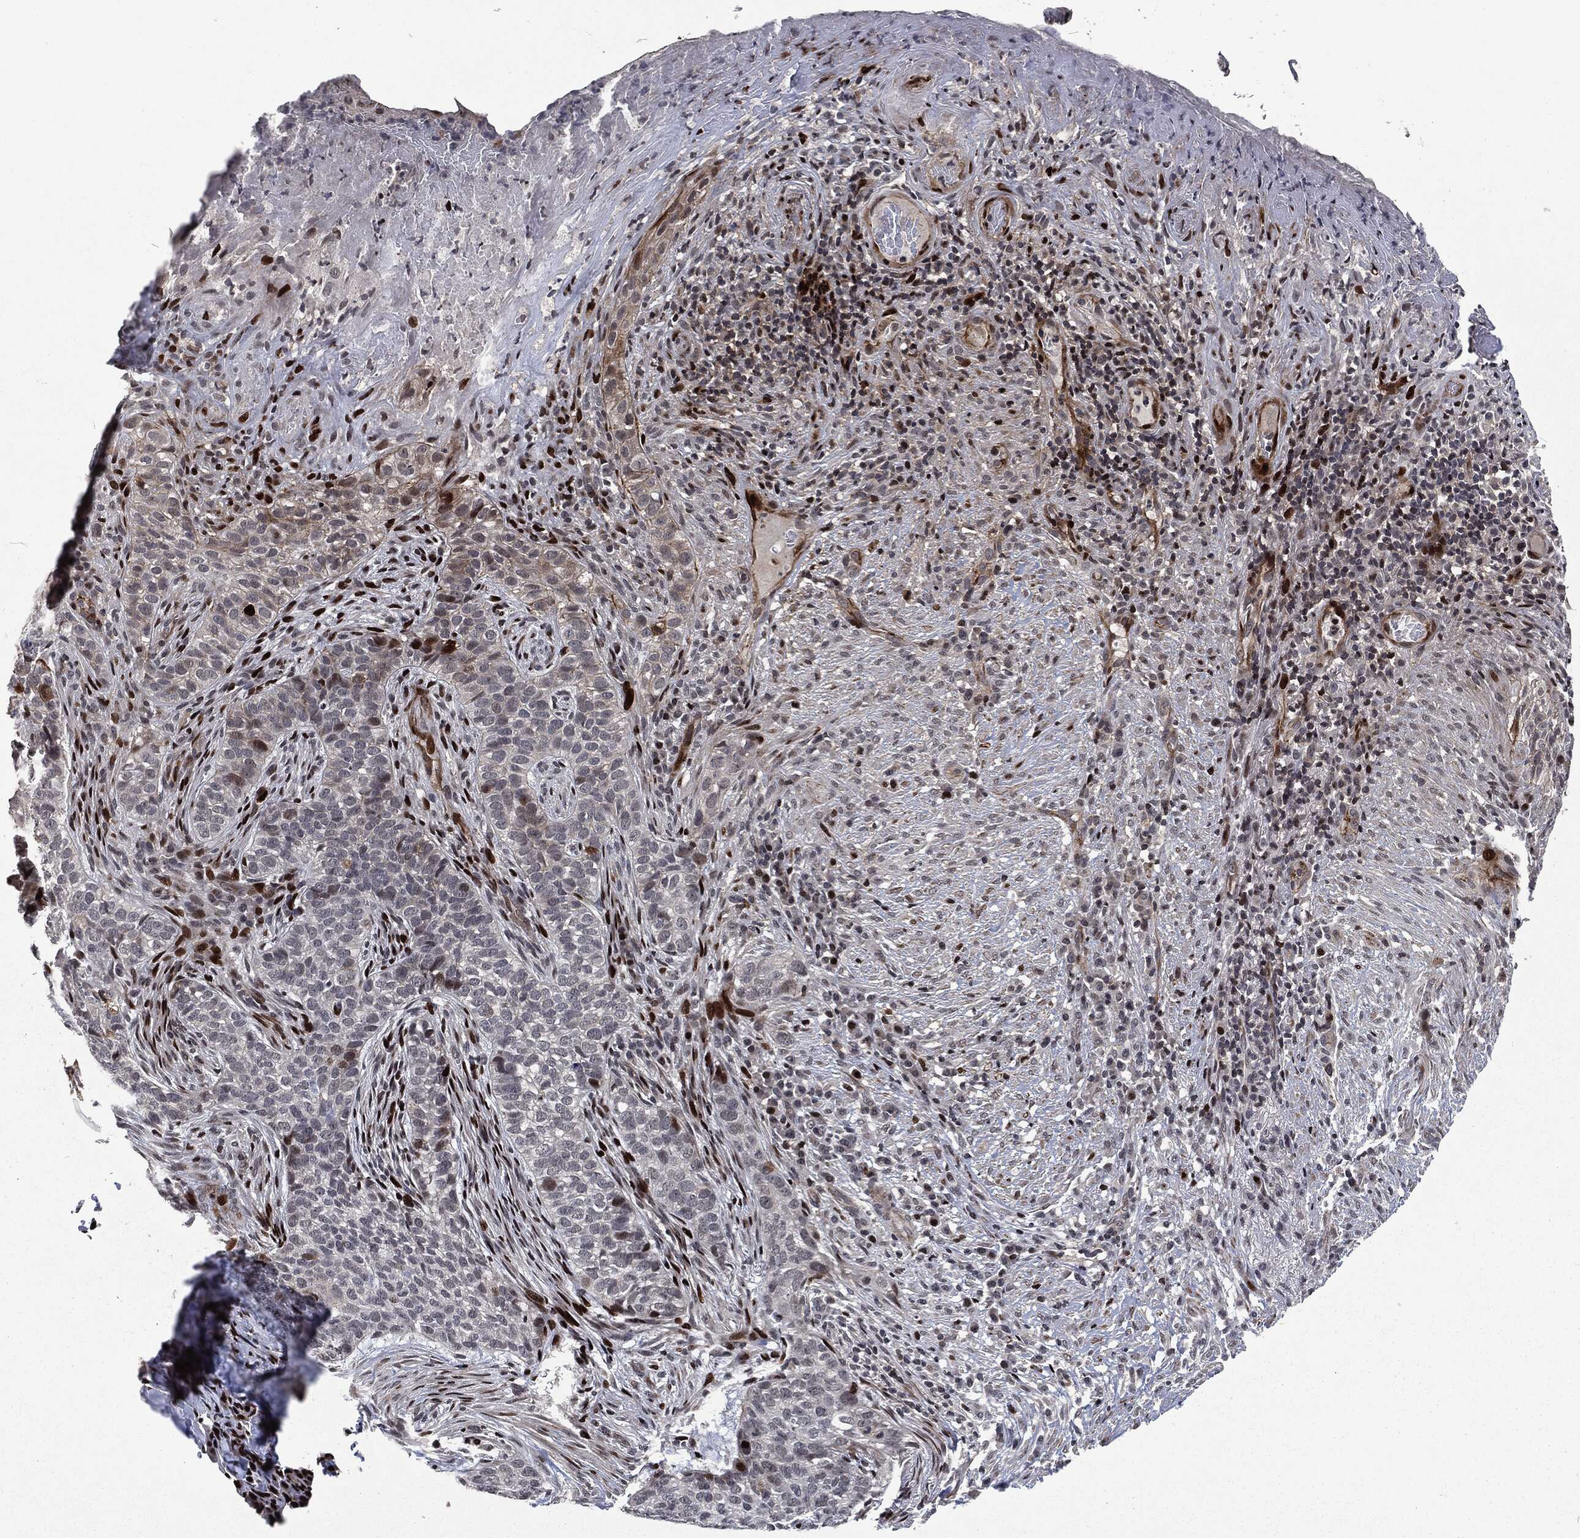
{"staining": {"intensity": "negative", "quantity": "none", "location": "none"}, "tissue": "skin cancer", "cell_type": "Tumor cells", "image_type": "cancer", "snomed": [{"axis": "morphology", "description": "Squamous cell carcinoma, NOS"}, {"axis": "topography", "description": "Skin"}], "caption": "Histopathology image shows no protein staining in tumor cells of skin cancer tissue.", "gene": "EGFR", "patient": {"sex": "male", "age": 88}}